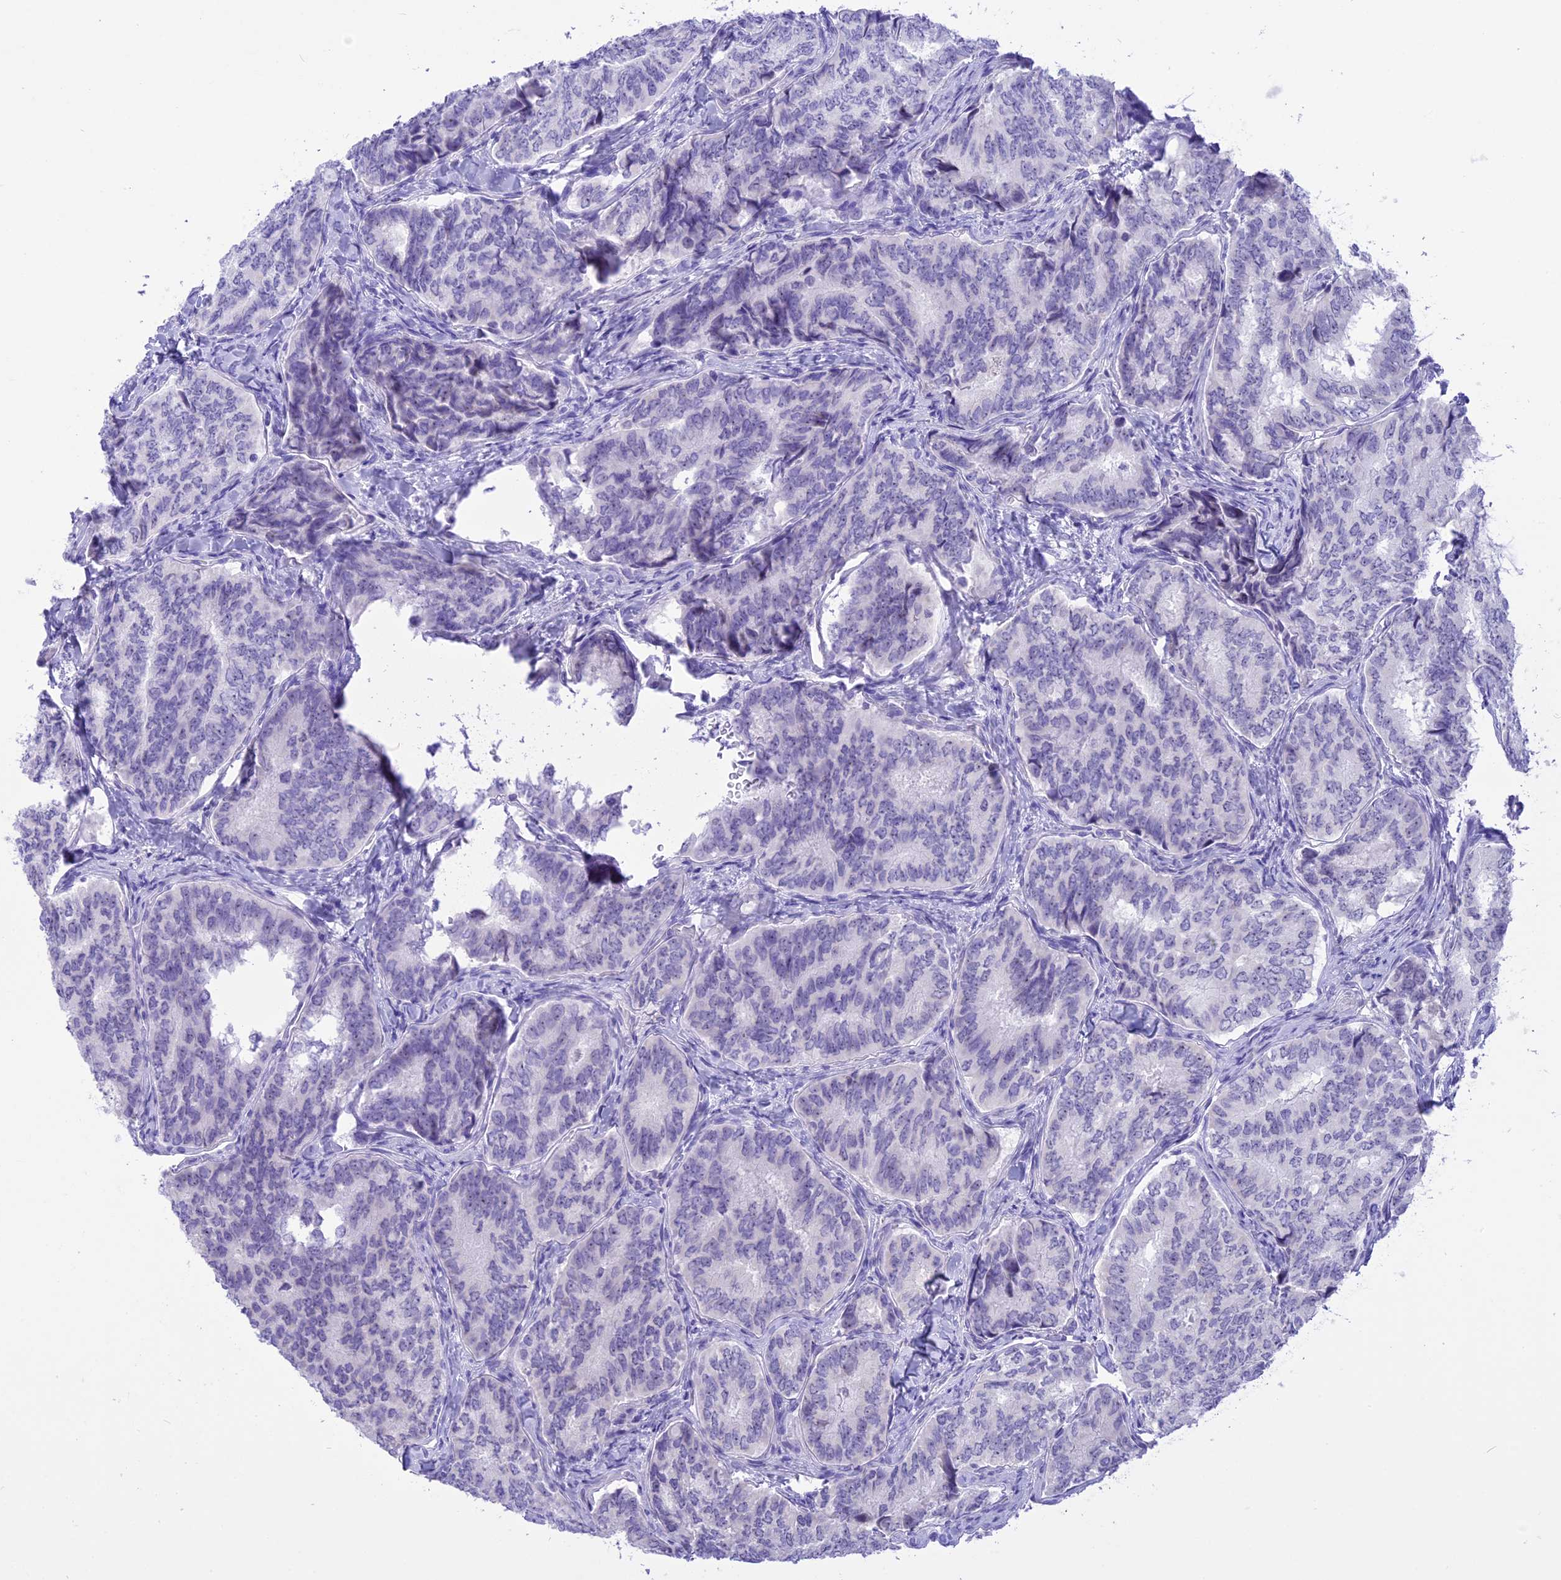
{"staining": {"intensity": "negative", "quantity": "none", "location": "none"}, "tissue": "thyroid cancer", "cell_type": "Tumor cells", "image_type": "cancer", "snomed": [{"axis": "morphology", "description": "Papillary adenocarcinoma, NOS"}, {"axis": "topography", "description": "Thyroid gland"}], "caption": "The immunohistochemistry photomicrograph has no significant staining in tumor cells of thyroid cancer tissue.", "gene": "CMSS1", "patient": {"sex": "female", "age": 35}}